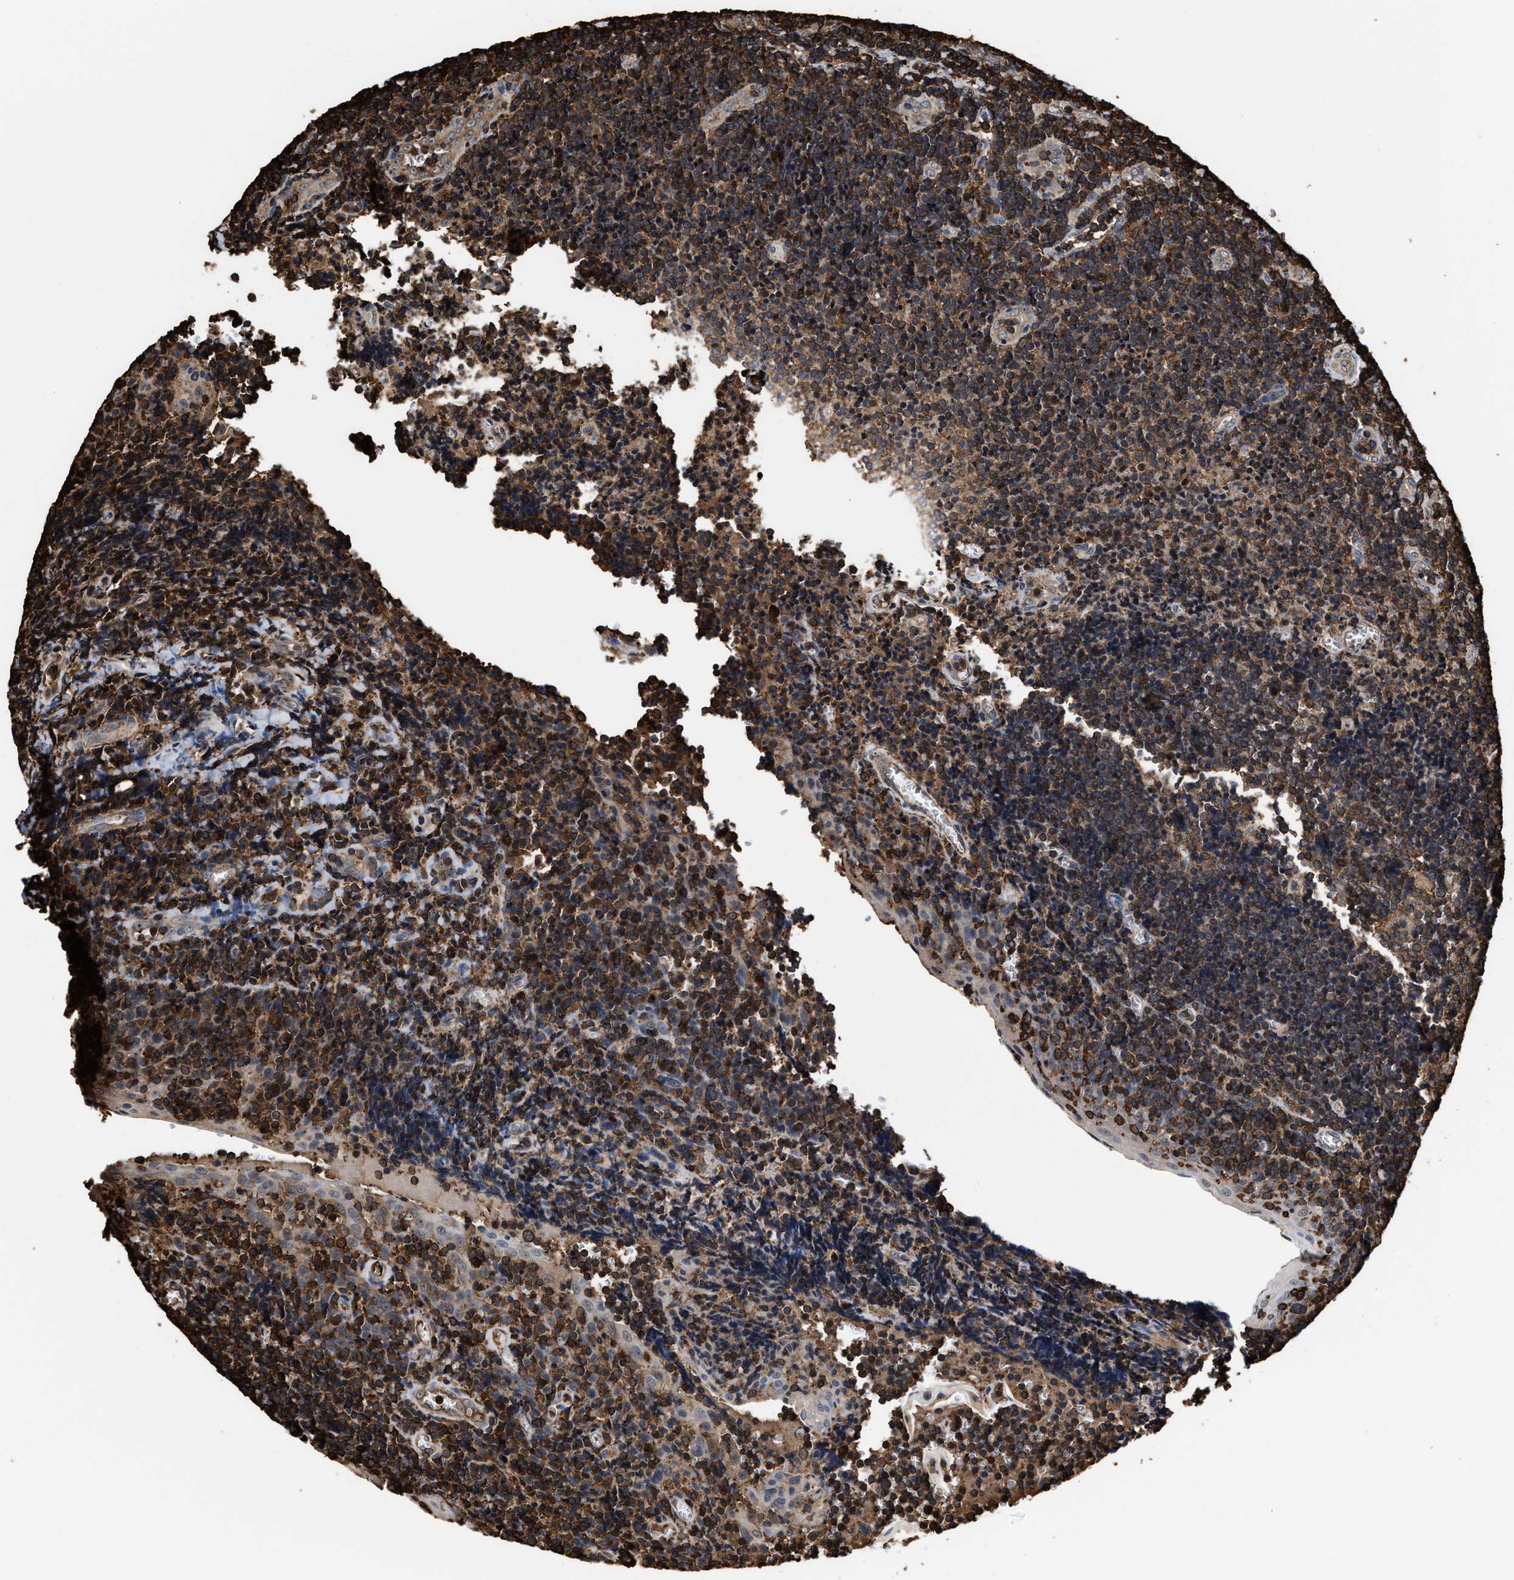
{"staining": {"intensity": "strong", "quantity": ">75%", "location": "cytoplasmic/membranous"}, "tissue": "tonsil", "cell_type": "Germinal center cells", "image_type": "normal", "snomed": [{"axis": "morphology", "description": "Normal tissue, NOS"}, {"axis": "morphology", "description": "Inflammation, NOS"}, {"axis": "topography", "description": "Tonsil"}], "caption": "This histopathology image displays IHC staining of unremarkable tonsil, with high strong cytoplasmic/membranous expression in approximately >75% of germinal center cells.", "gene": "KBTBD2", "patient": {"sex": "female", "age": 31}}